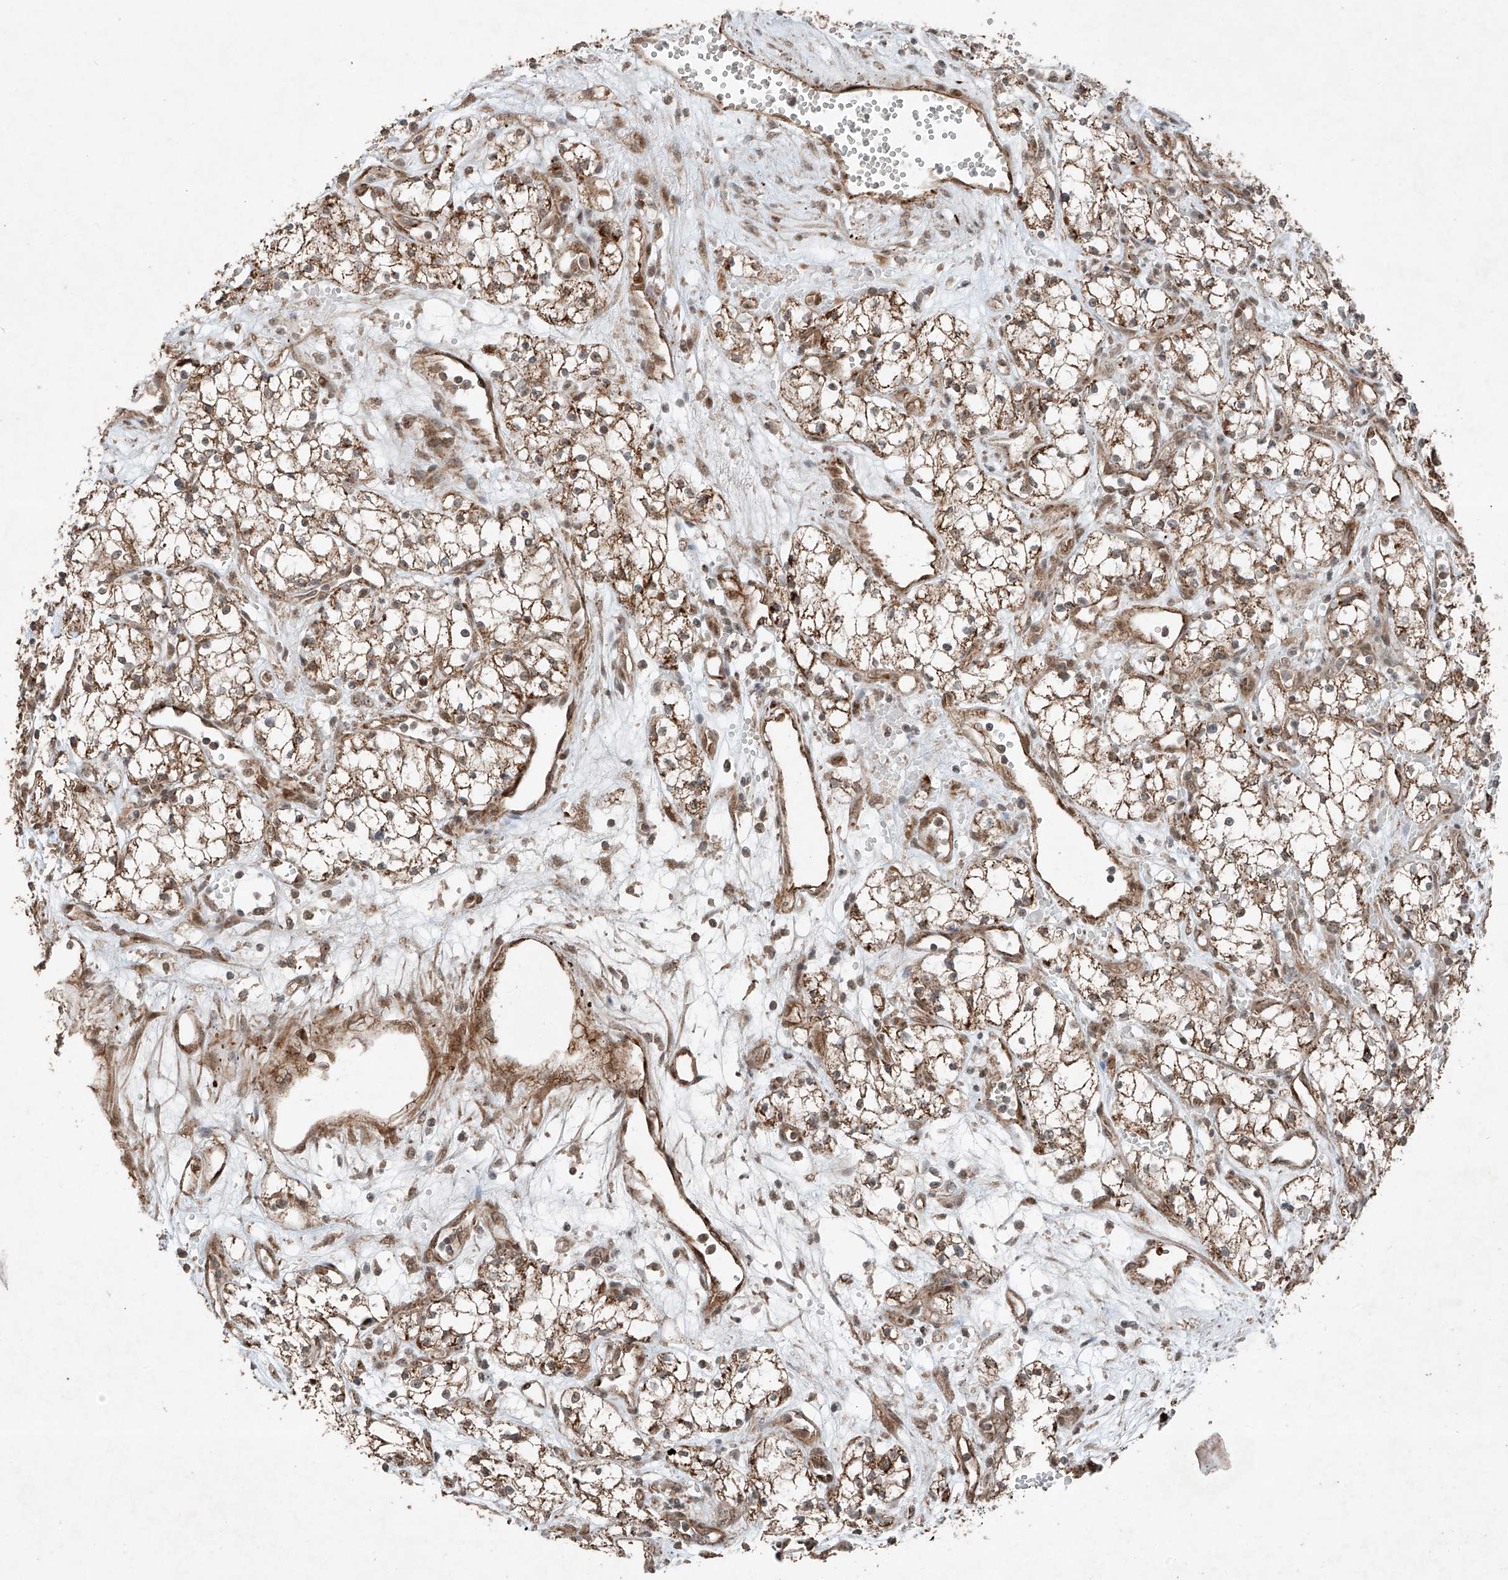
{"staining": {"intensity": "moderate", "quantity": ">75%", "location": "cytoplasmic/membranous"}, "tissue": "renal cancer", "cell_type": "Tumor cells", "image_type": "cancer", "snomed": [{"axis": "morphology", "description": "Adenocarcinoma, NOS"}, {"axis": "topography", "description": "Kidney"}], "caption": "The histopathology image exhibits staining of renal adenocarcinoma, revealing moderate cytoplasmic/membranous protein expression (brown color) within tumor cells.", "gene": "ZNF620", "patient": {"sex": "male", "age": 59}}